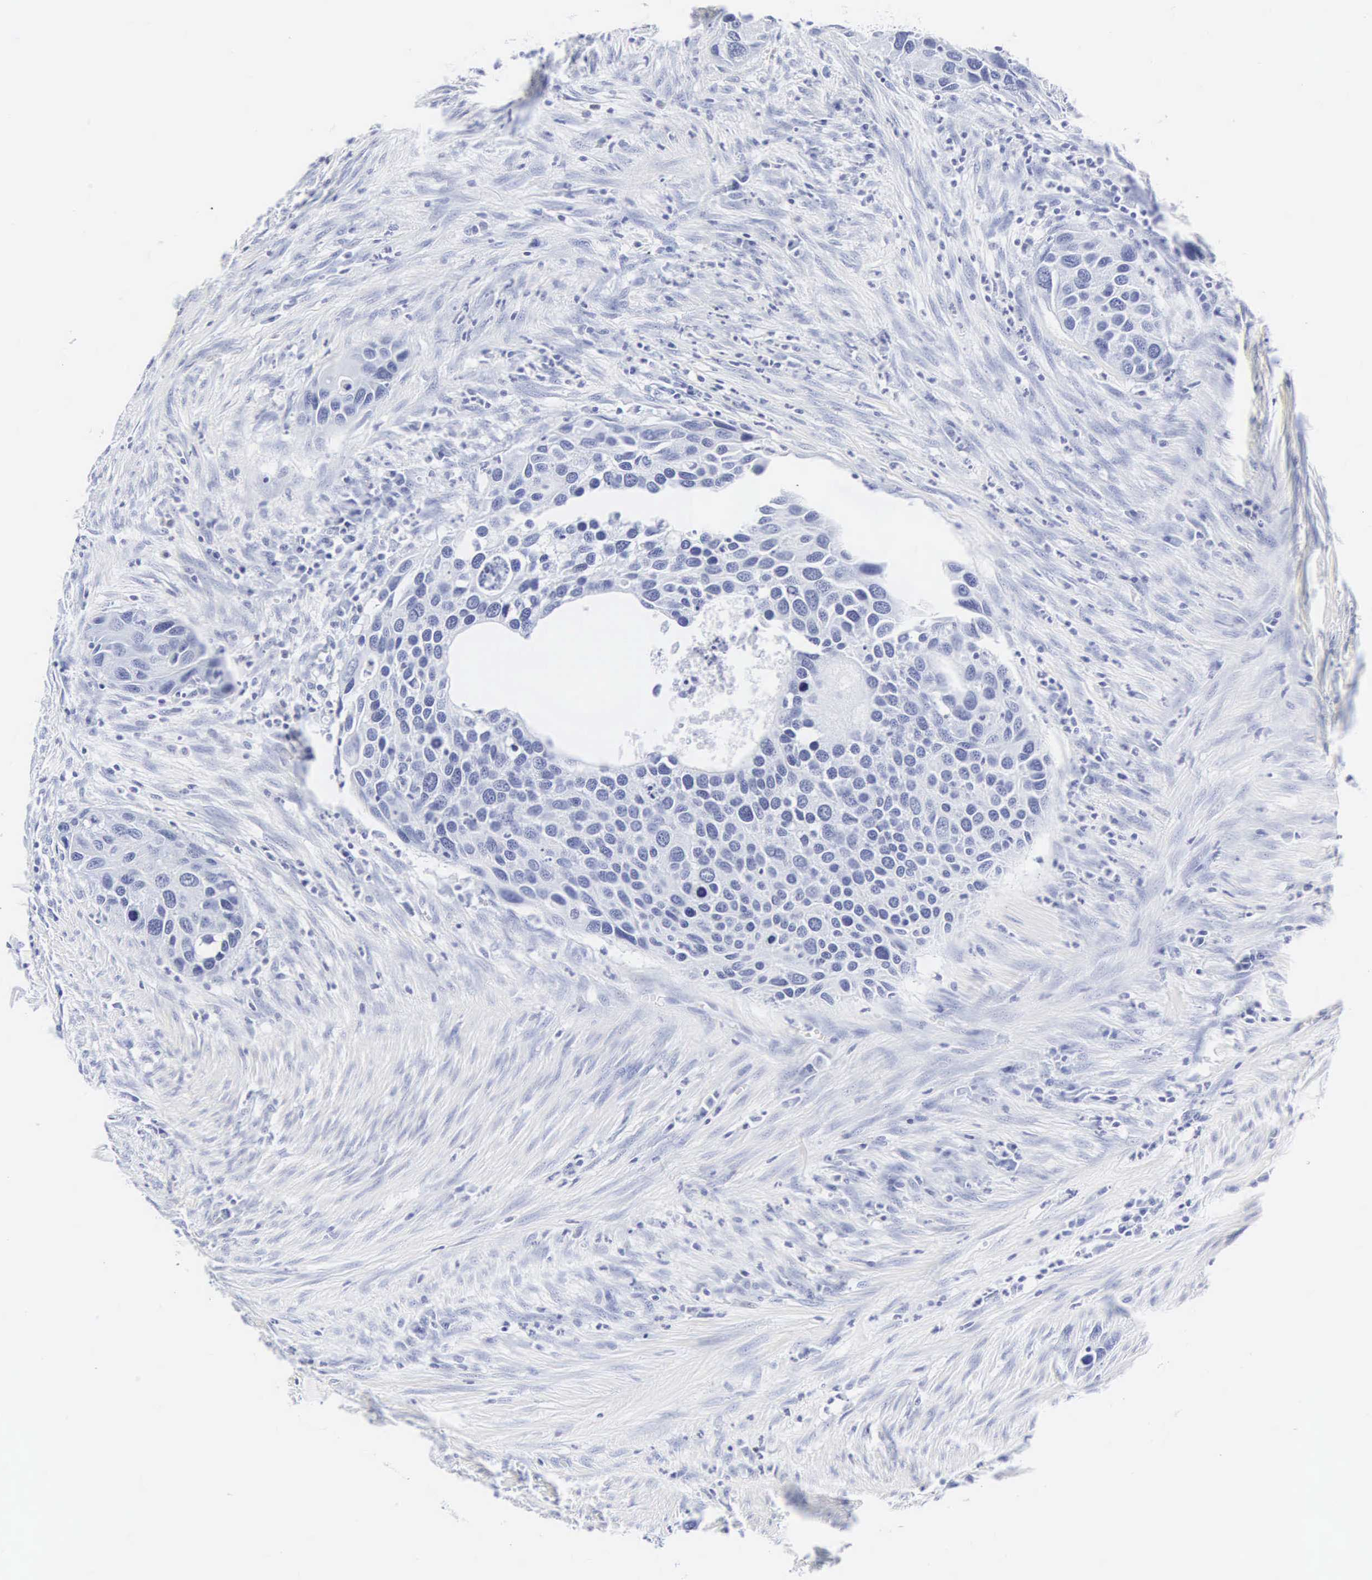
{"staining": {"intensity": "negative", "quantity": "none", "location": "none"}, "tissue": "urothelial cancer", "cell_type": "Tumor cells", "image_type": "cancer", "snomed": [{"axis": "morphology", "description": "Urothelial carcinoma, High grade"}, {"axis": "topography", "description": "Urinary bladder"}], "caption": "Micrograph shows no protein expression in tumor cells of urothelial cancer tissue.", "gene": "INS", "patient": {"sex": "male", "age": 66}}